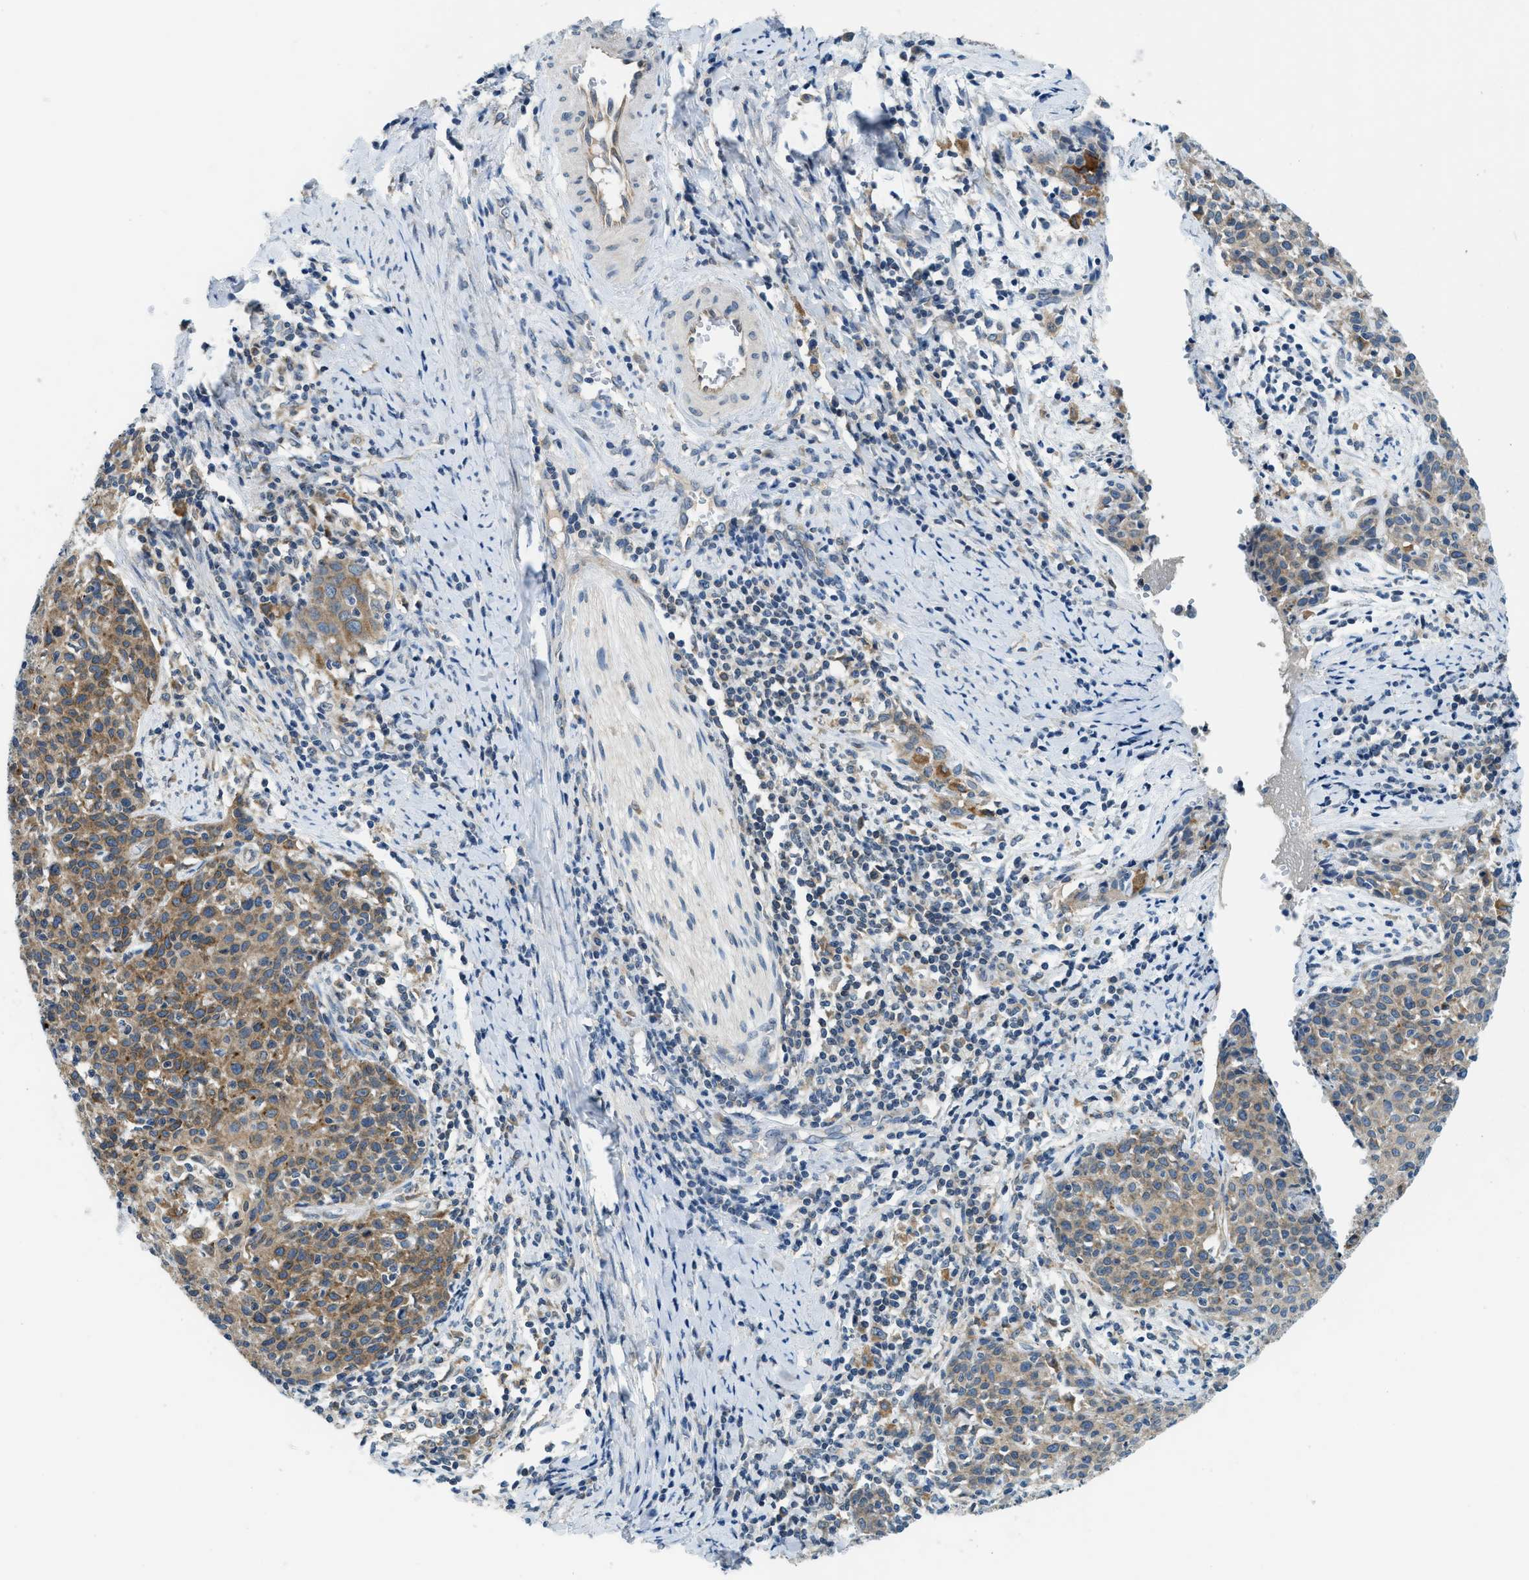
{"staining": {"intensity": "weak", "quantity": ">75%", "location": "cytoplasmic/membranous"}, "tissue": "cervical cancer", "cell_type": "Tumor cells", "image_type": "cancer", "snomed": [{"axis": "morphology", "description": "Squamous cell carcinoma, NOS"}, {"axis": "topography", "description": "Cervix"}], "caption": "This micrograph shows immunohistochemistry staining of human cervical cancer (squamous cell carcinoma), with low weak cytoplasmic/membranous positivity in approximately >75% of tumor cells.", "gene": "BCAP31", "patient": {"sex": "female", "age": 38}}